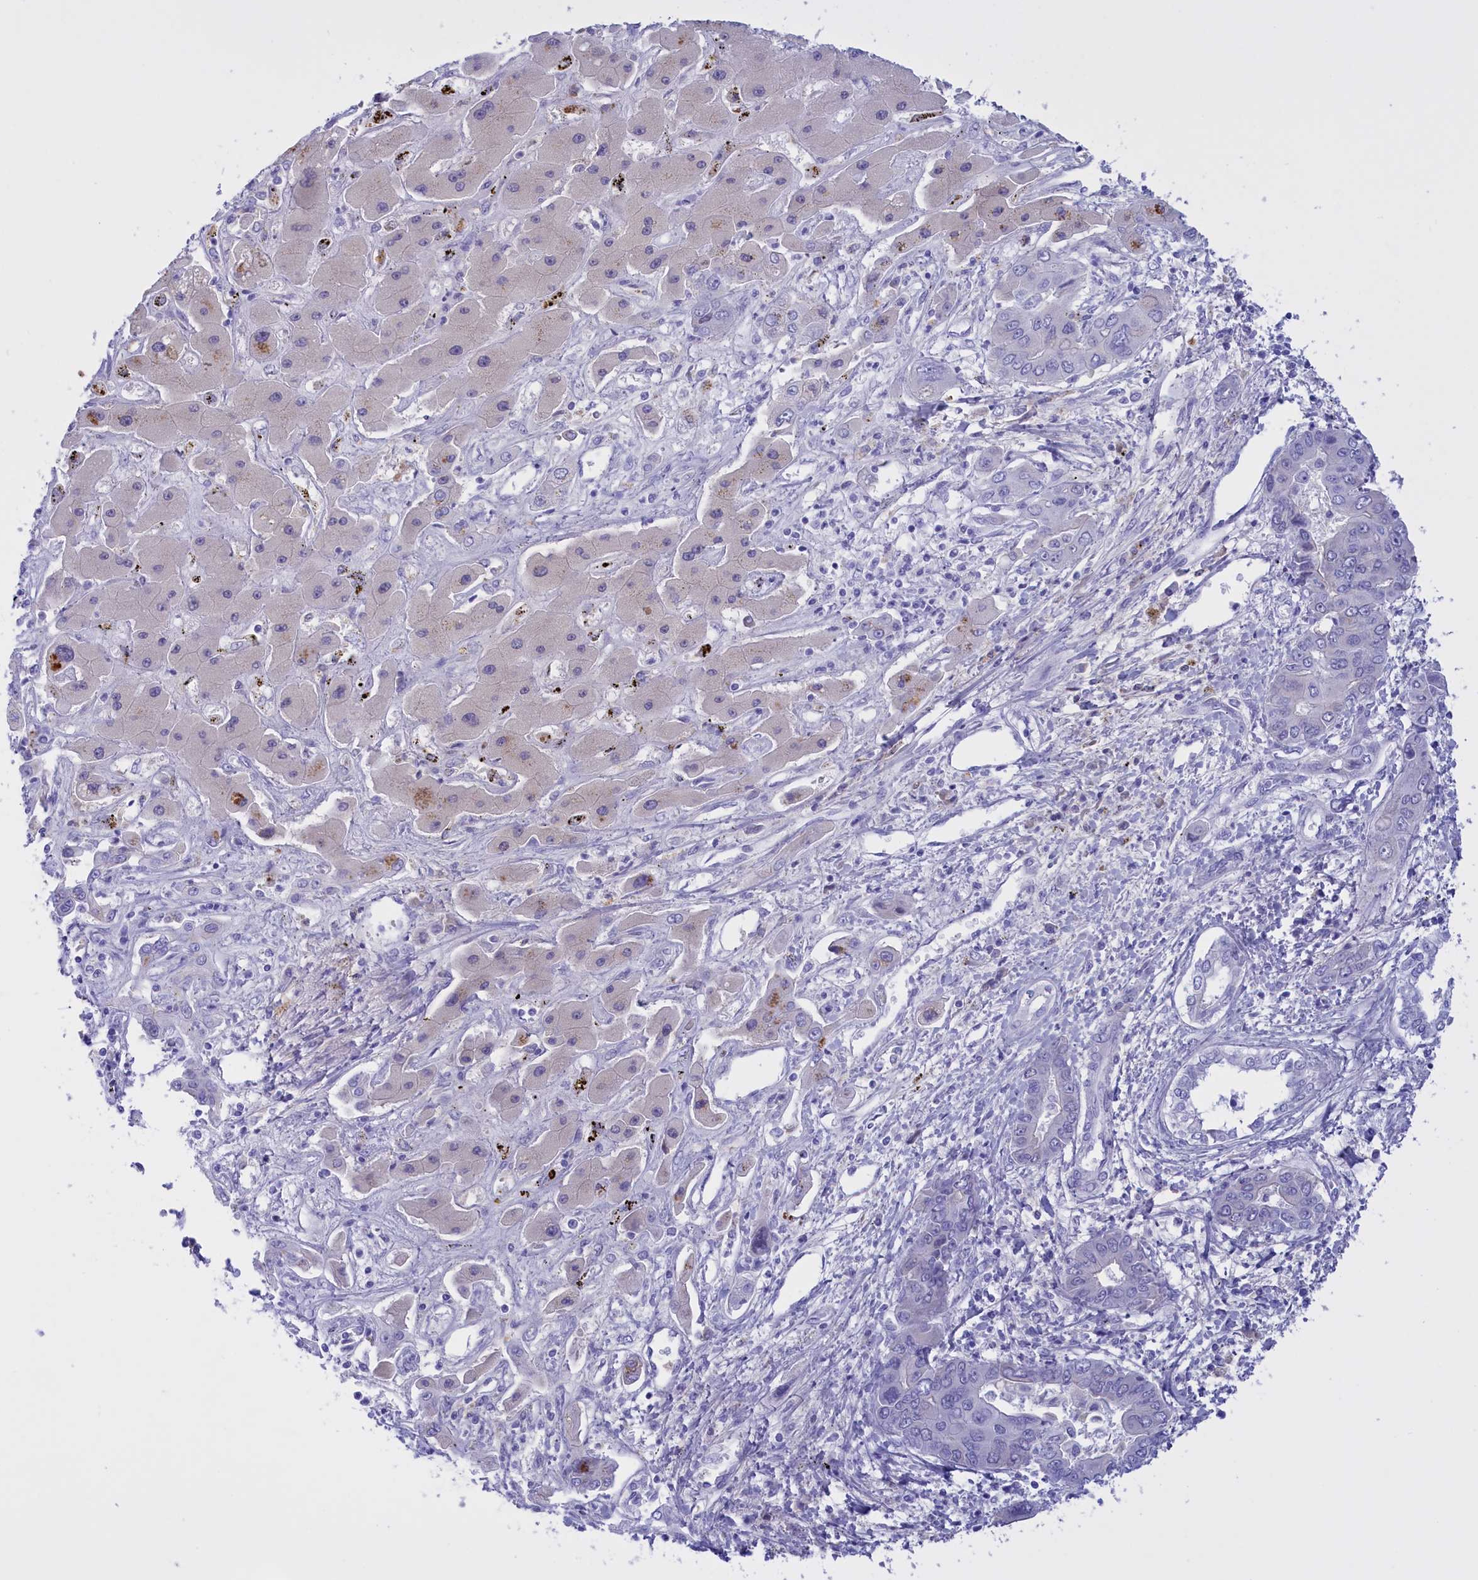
{"staining": {"intensity": "negative", "quantity": "none", "location": "none"}, "tissue": "liver cancer", "cell_type": "Tumor cells", "image_type": "cancer", "snomed": [{"axis": "morphology", "description": "Cholangiocarcinoma"}, {"axis": "topography", "description": "Liver"}], "caption": "Tumor cells show no significant staining in liver cancer (cholangiocarcinoma).", "gene": "PROK2", "patient": {"sex": "male", "age": 67}}